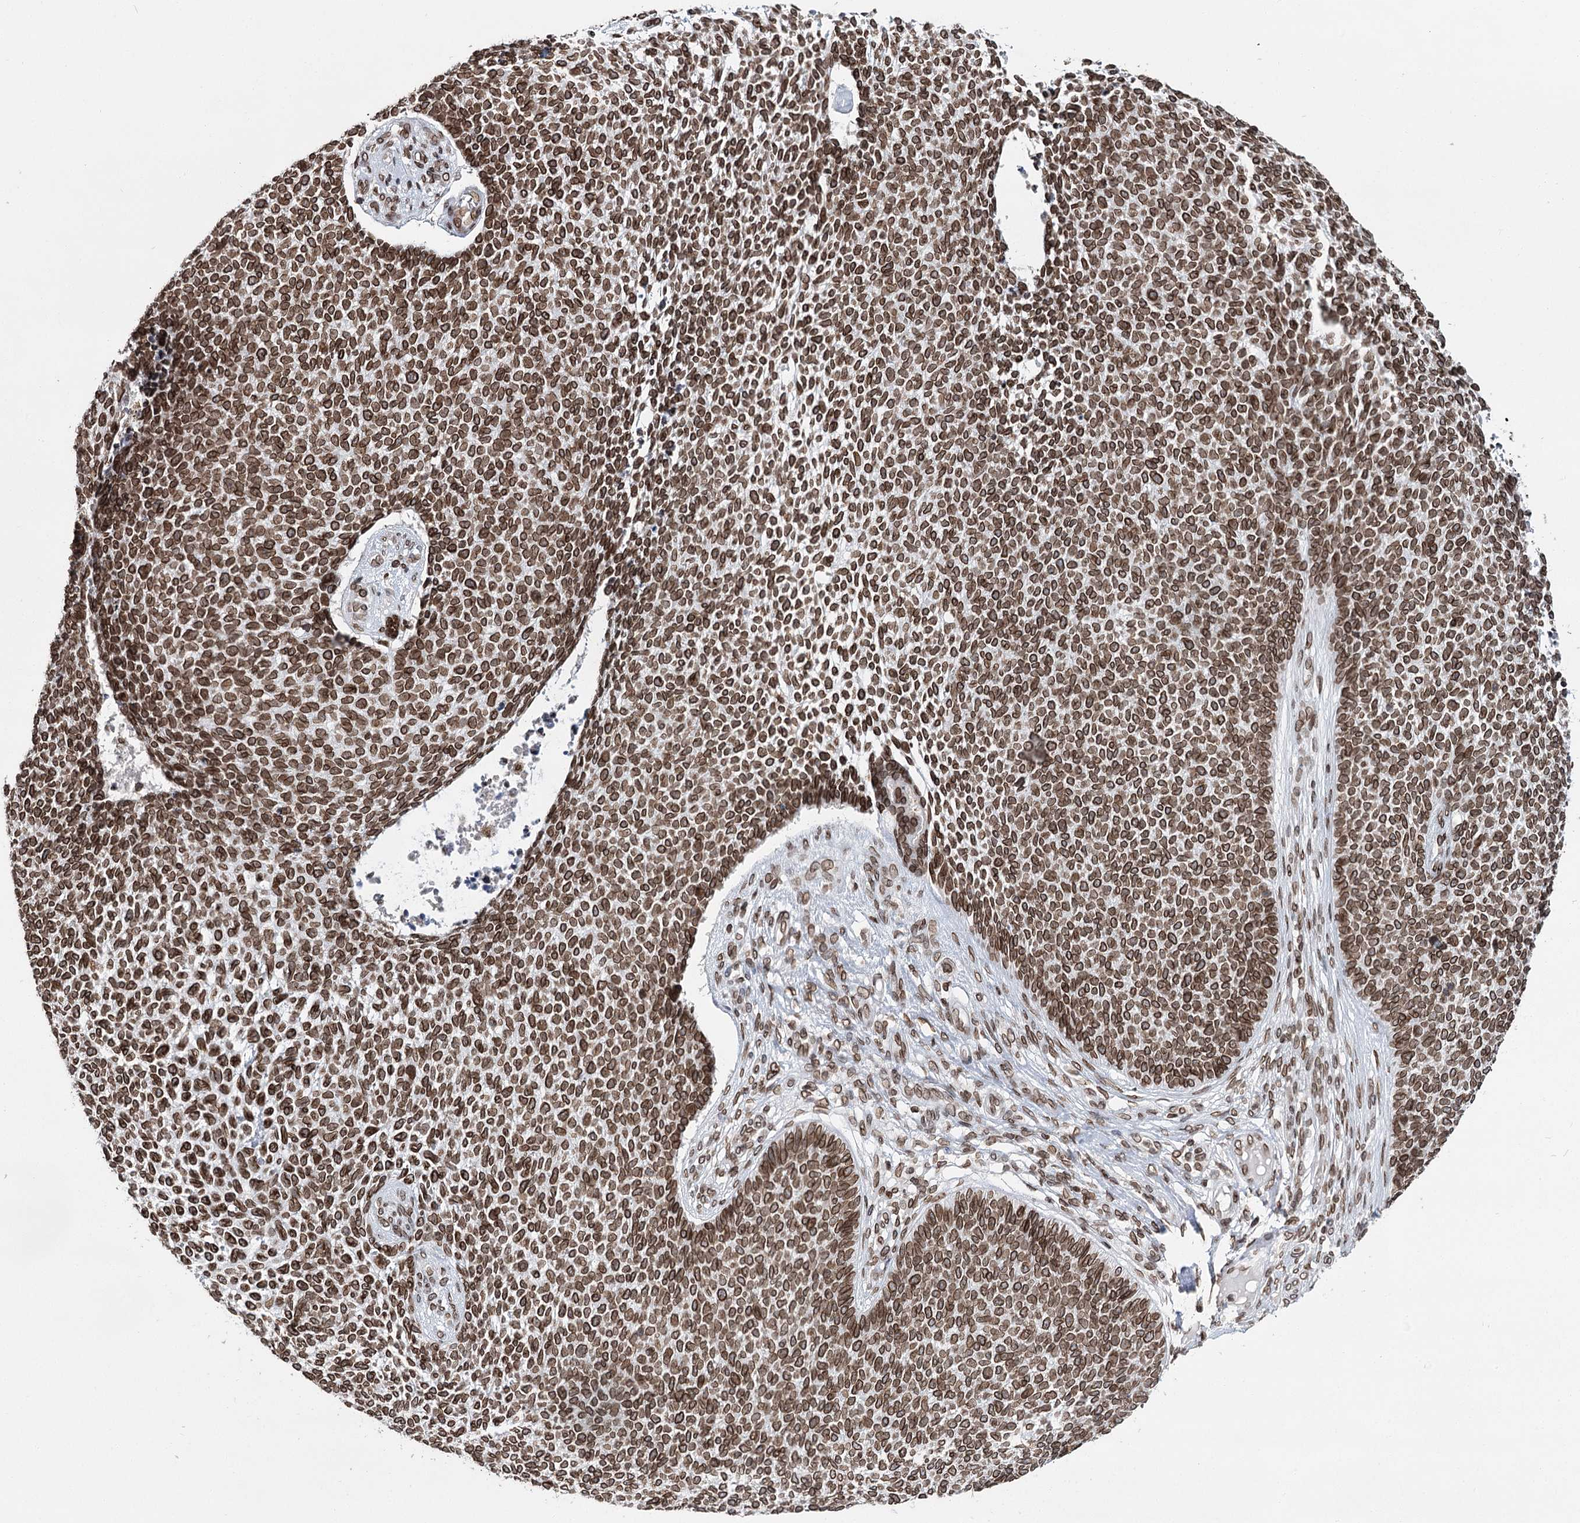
{"staining": {"intensity": "strong", "quantity": ">75%", "location": "cytoplasmic/membranous,nuclear"}, "tissue": "skin cancer", "cell_type": "Tumor cells", "image_type": "cancer", "snomed": [{"axis": "morphology", "description": "Basal cell carcinoma"}, {"axis": "topography", "description": "Skin"}], "caption": "Protein staining of skin cancer (basal cell carcinoma) tissue reveals strong cytoplasmic/membranous and nuclear expression in approximately >75% of tumor cells.", "gene": "KIAA0930", "patient": {"sex": "female", "age": 84}}